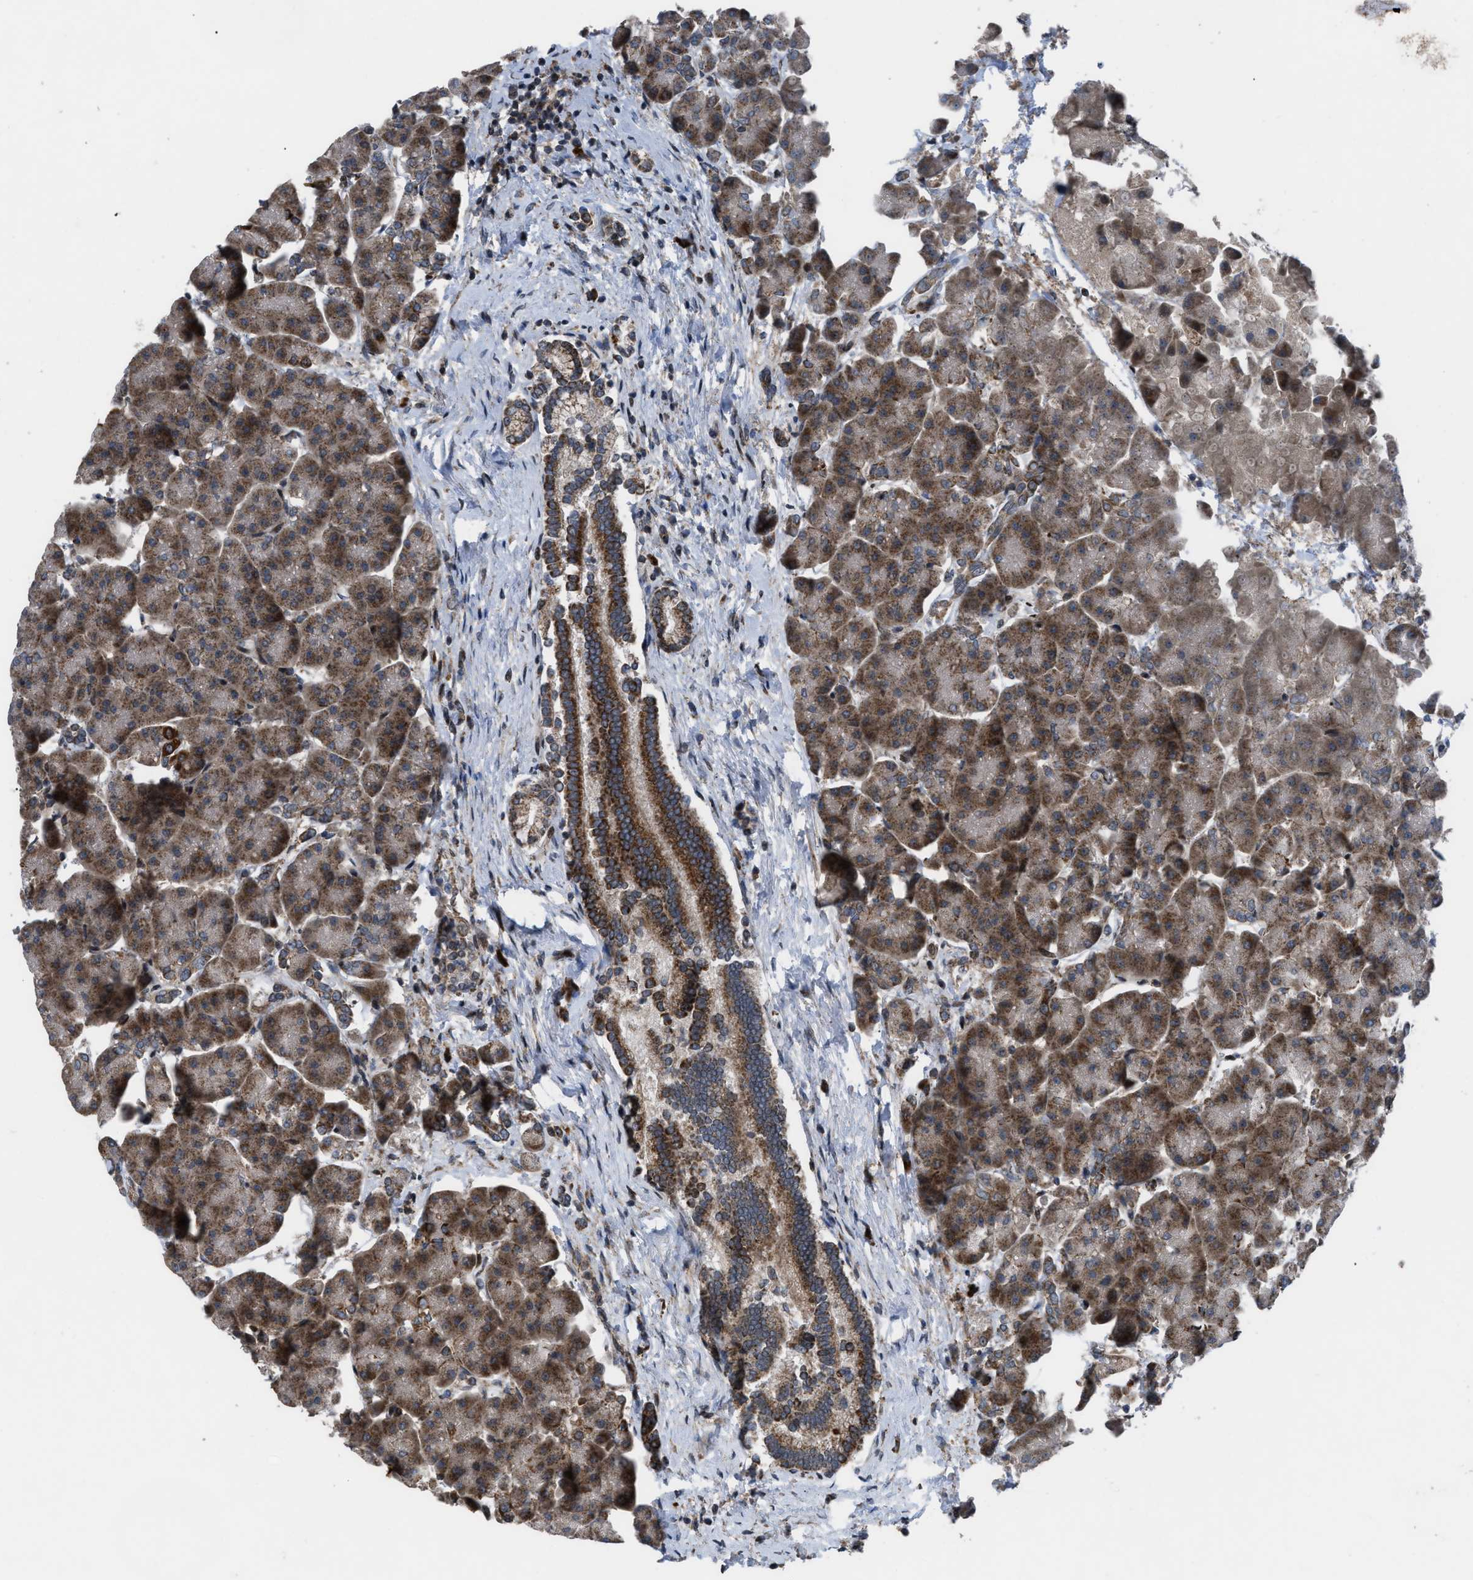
{"staining": {"intensity": "moderate", "quantity": ">75%", "location": "cytoplasmic/membranous"}, "tissue": "pancreas", "cell_type": "Exocrine glandular cells", "image_type": "normal", "snomed": [{"axis": "morphology", "description": "Normal tissue, NOS"}, {"axis": "topography", "description": "Pancreas"}], "caption": "Exocrine glandular cells reveal medium levels of moderate cytoplasmic/membranous positivity in about >75% of cells in normal human pancreas.", "gene": "AP3M2", "patient": {"sex": "female", "age": 70}}